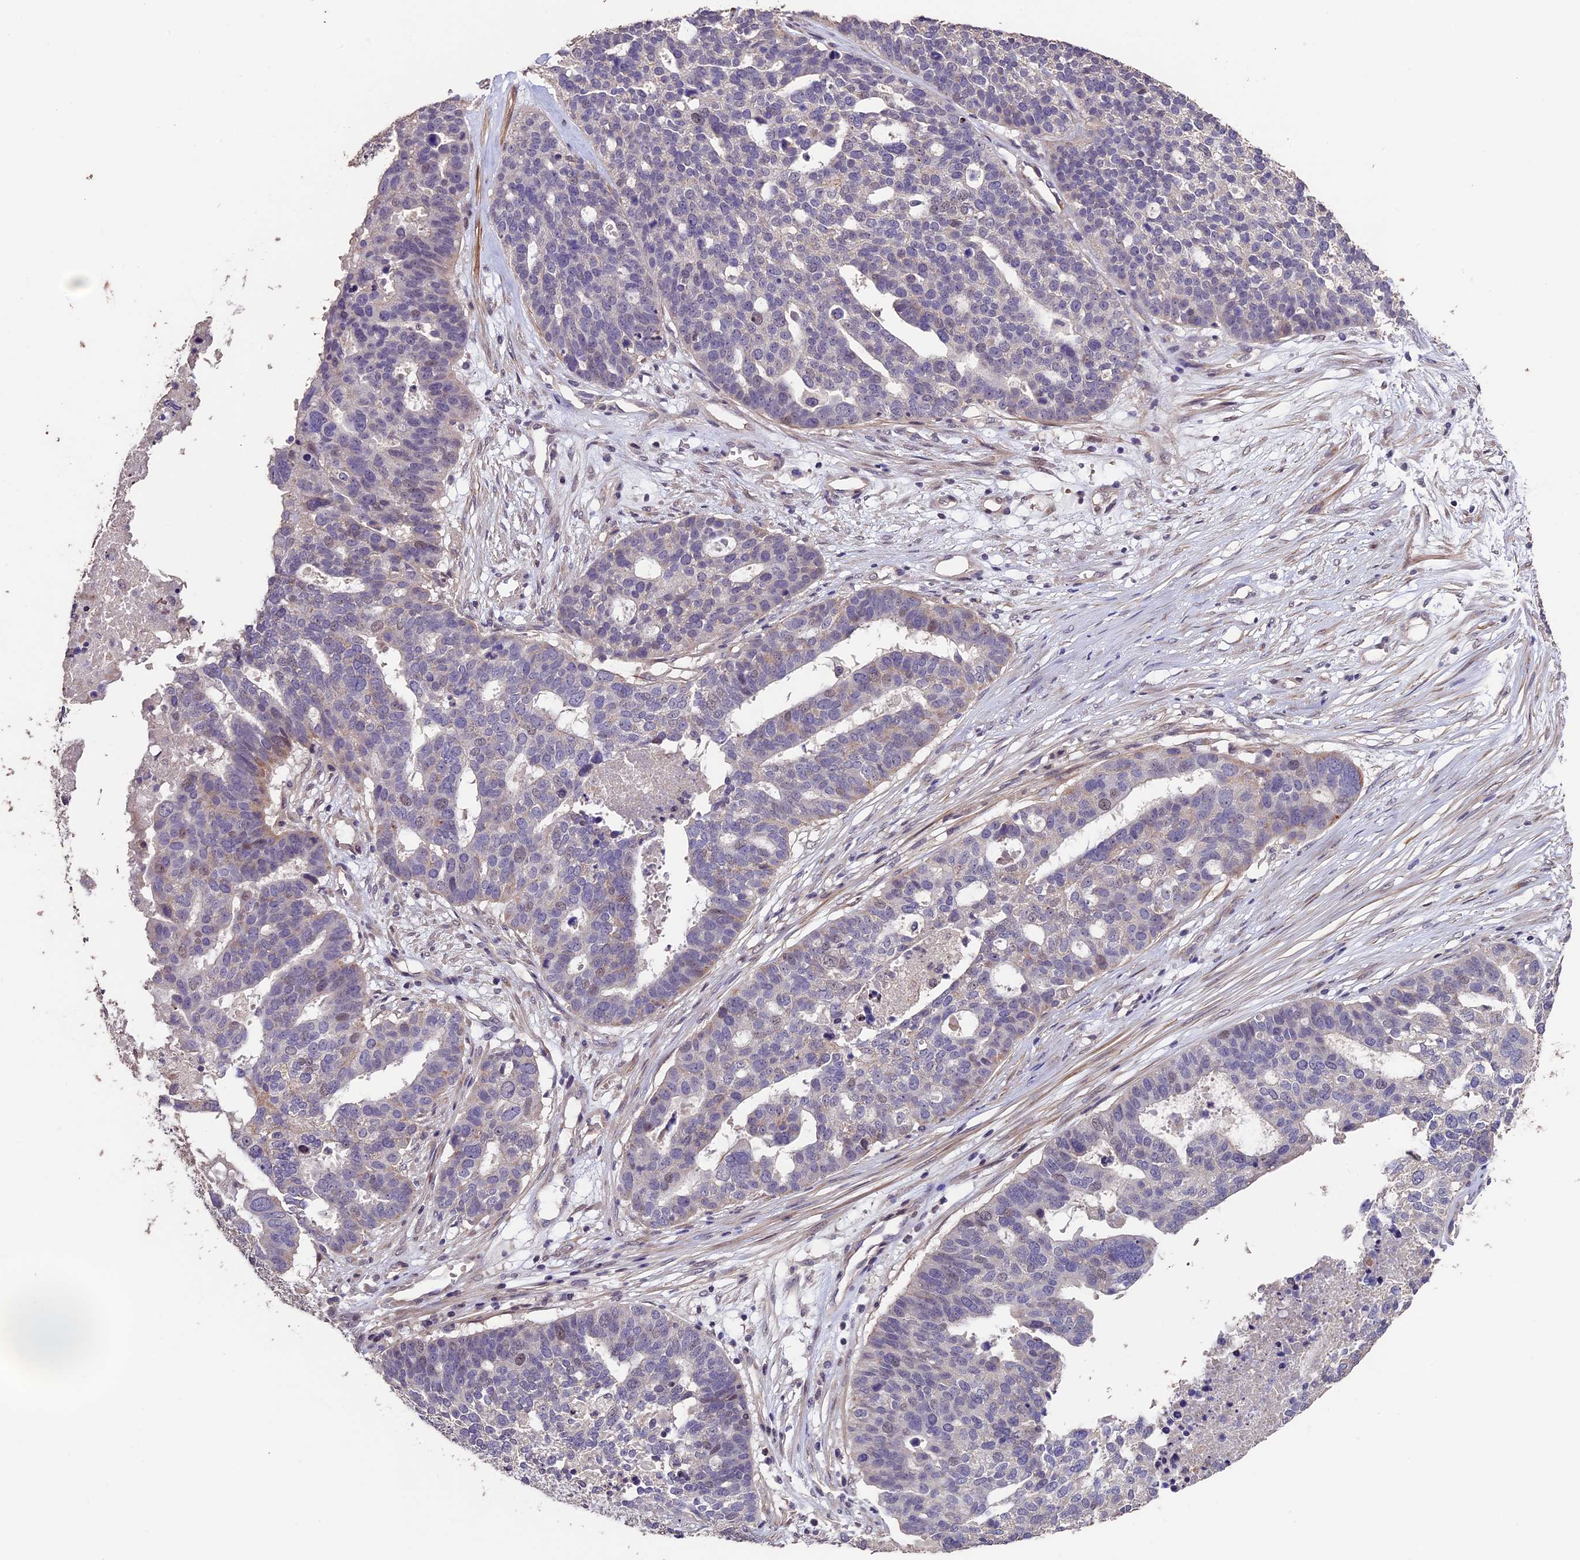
{"staining": {"intensity": "weak", "quantity": "<25%", "location": "nuclear"}, "tissue": "ovarian cancer", "cell_type": "Tumor cells", "image_type": "cancer", "snomed": [{"axis": "morphology", "description": "Cystadenocarcinoma, serous, NOS"}, {"axis": "topography", "description": "Ovary"}], "caption": "DAB immunohistochemical staining of human ovarian cancer exhibits no significant positivity in tumor cells.", "gene": "GNB5", "patient": {"sex": "female", "age": 59}}